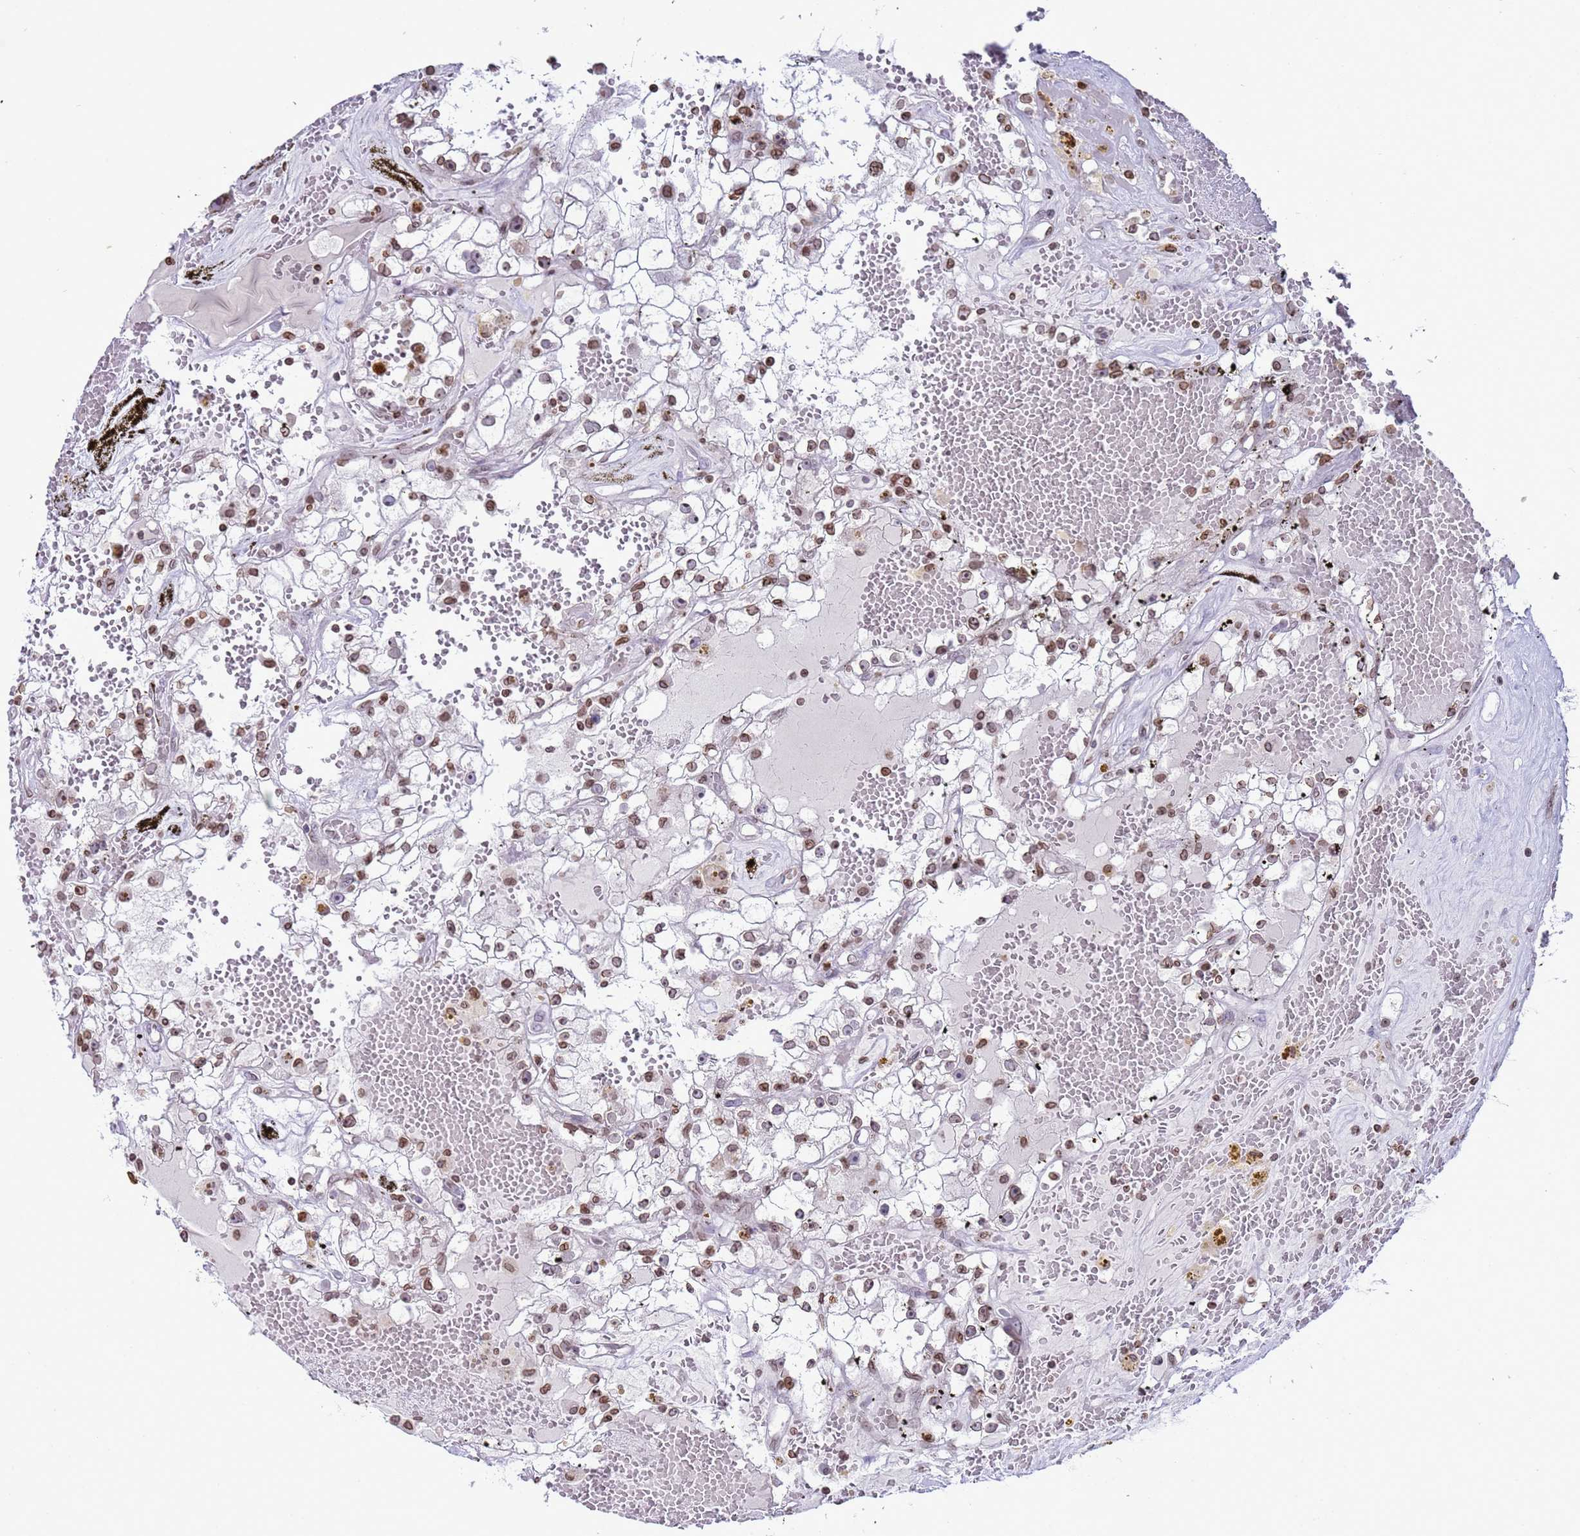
{"staining": {"intensity": "moderate", "quantity": ">75%", "location": "nuclear"}, "tissue": "renal cancer", "cell_type": "Tumor cells", "image_type": "cancer", "snomed": [{"axis": "morphology", "description": "Adenocarcinoma, NOS"}, {"axis": "topography", "description": "Kidney"}], "caption": "The photomicrograph demonstrates a brown stain indicating the presence of a protein in the nuclear of tumor cells in adenocarcinoma (renal). (DAB (3,3'-diaminobenzidine) IHC, brown staining for protein, blue staining for nuclei).", "gene": "DHX37", "patient": {"sex": "male", "age": 56}}